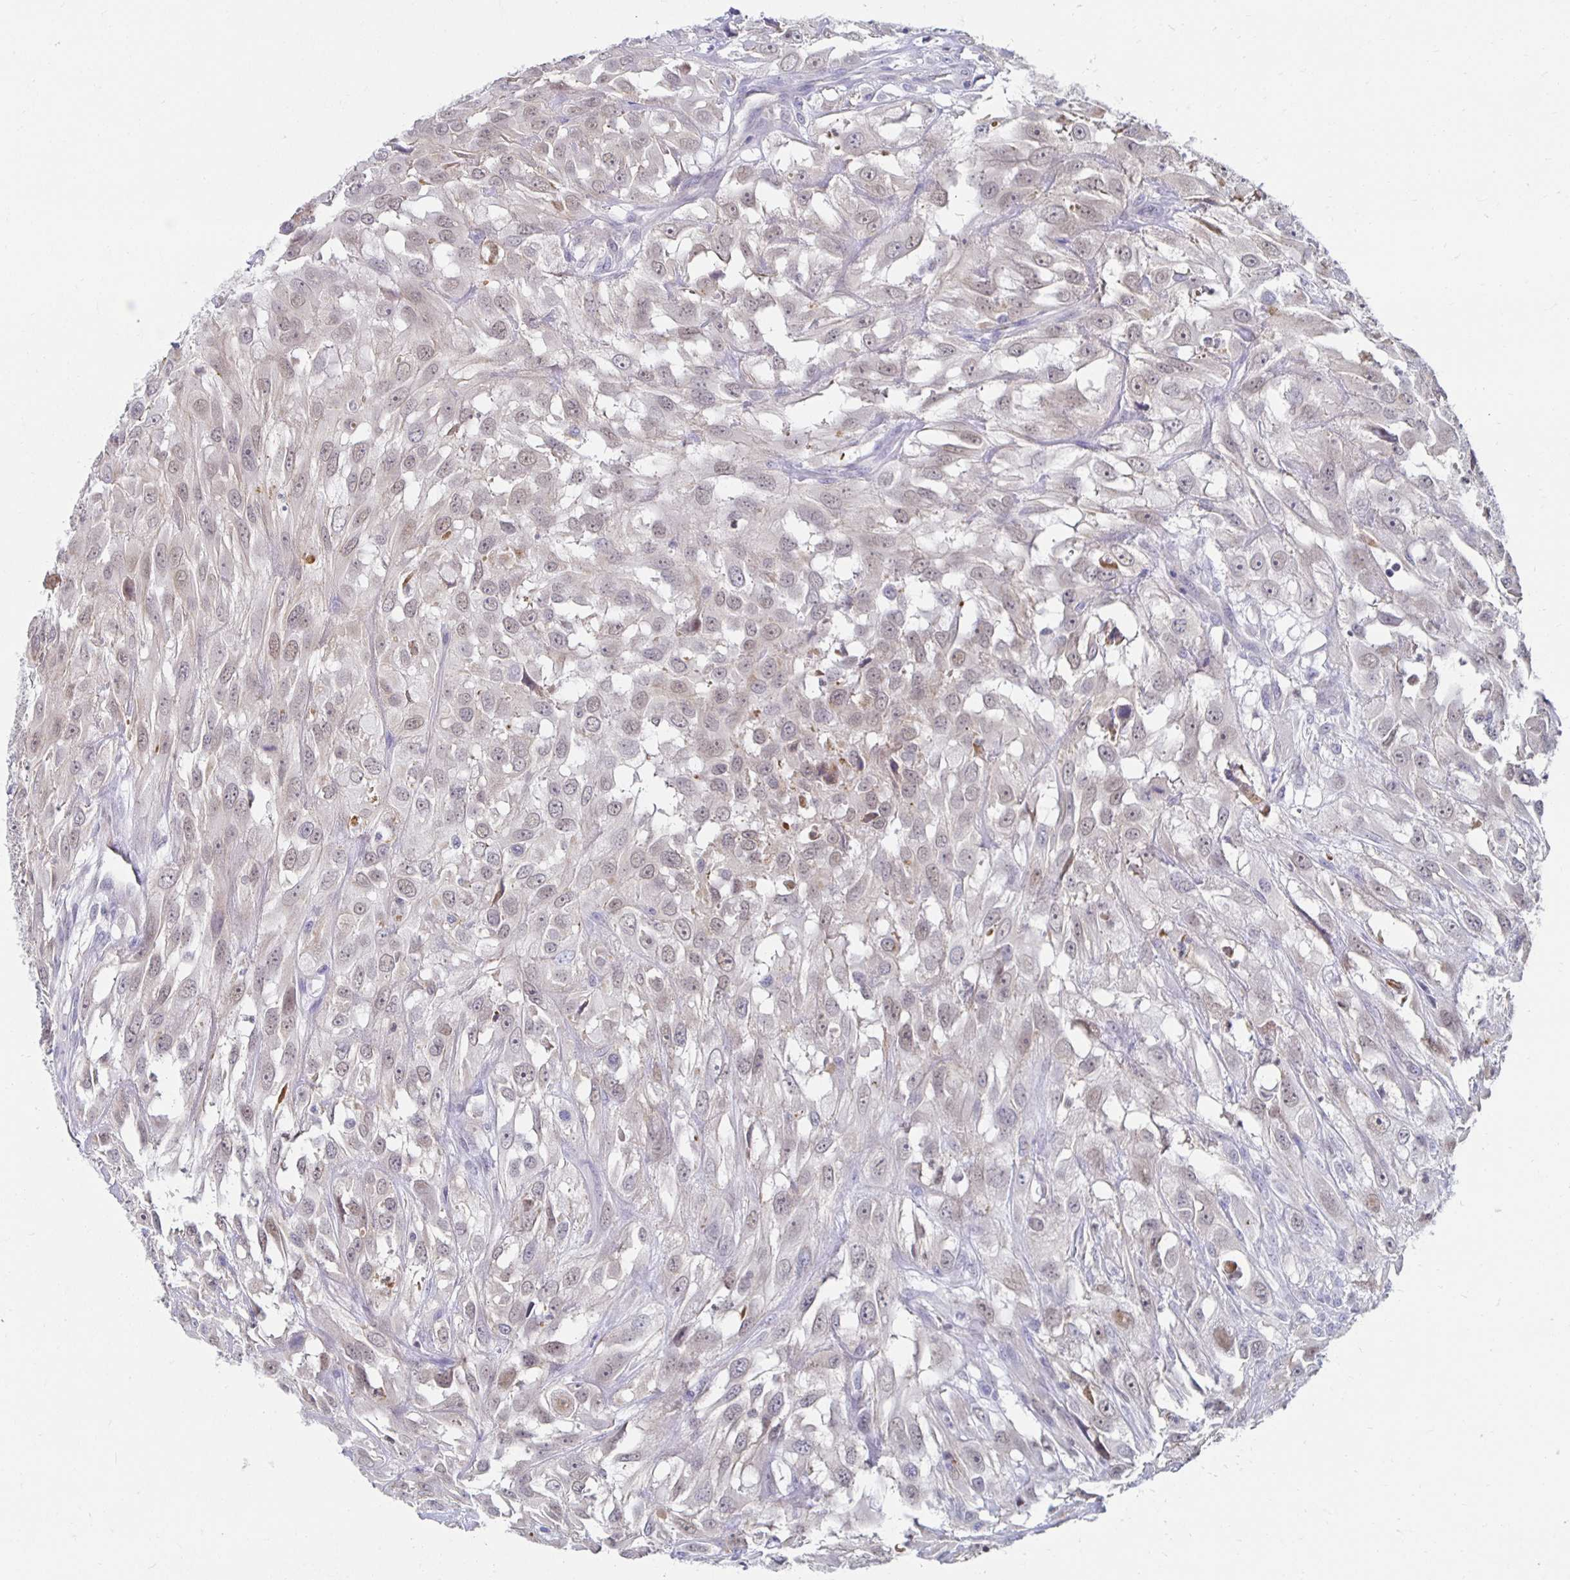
{"staining": {"intensity": "weak", "quantity": "<25%", "location": "nuclear"}, "tissue": "urothelial cancer", "cell_type": "Tumor cells", "image_type": "cancer", "snomed": [{"axis": "morphology", "description": "Urothelial carcinoma, High grade"}, {"axis": "topography", "description": "Urinary bladder"}], "caption": "Human high-grade urothelial carcinoma stained for a protein using immunohistochemistry (IHC) demonstrates no staining in tumor cells.", "gene": "NOCT", "patient": {"sex": "male", "age": 67}}